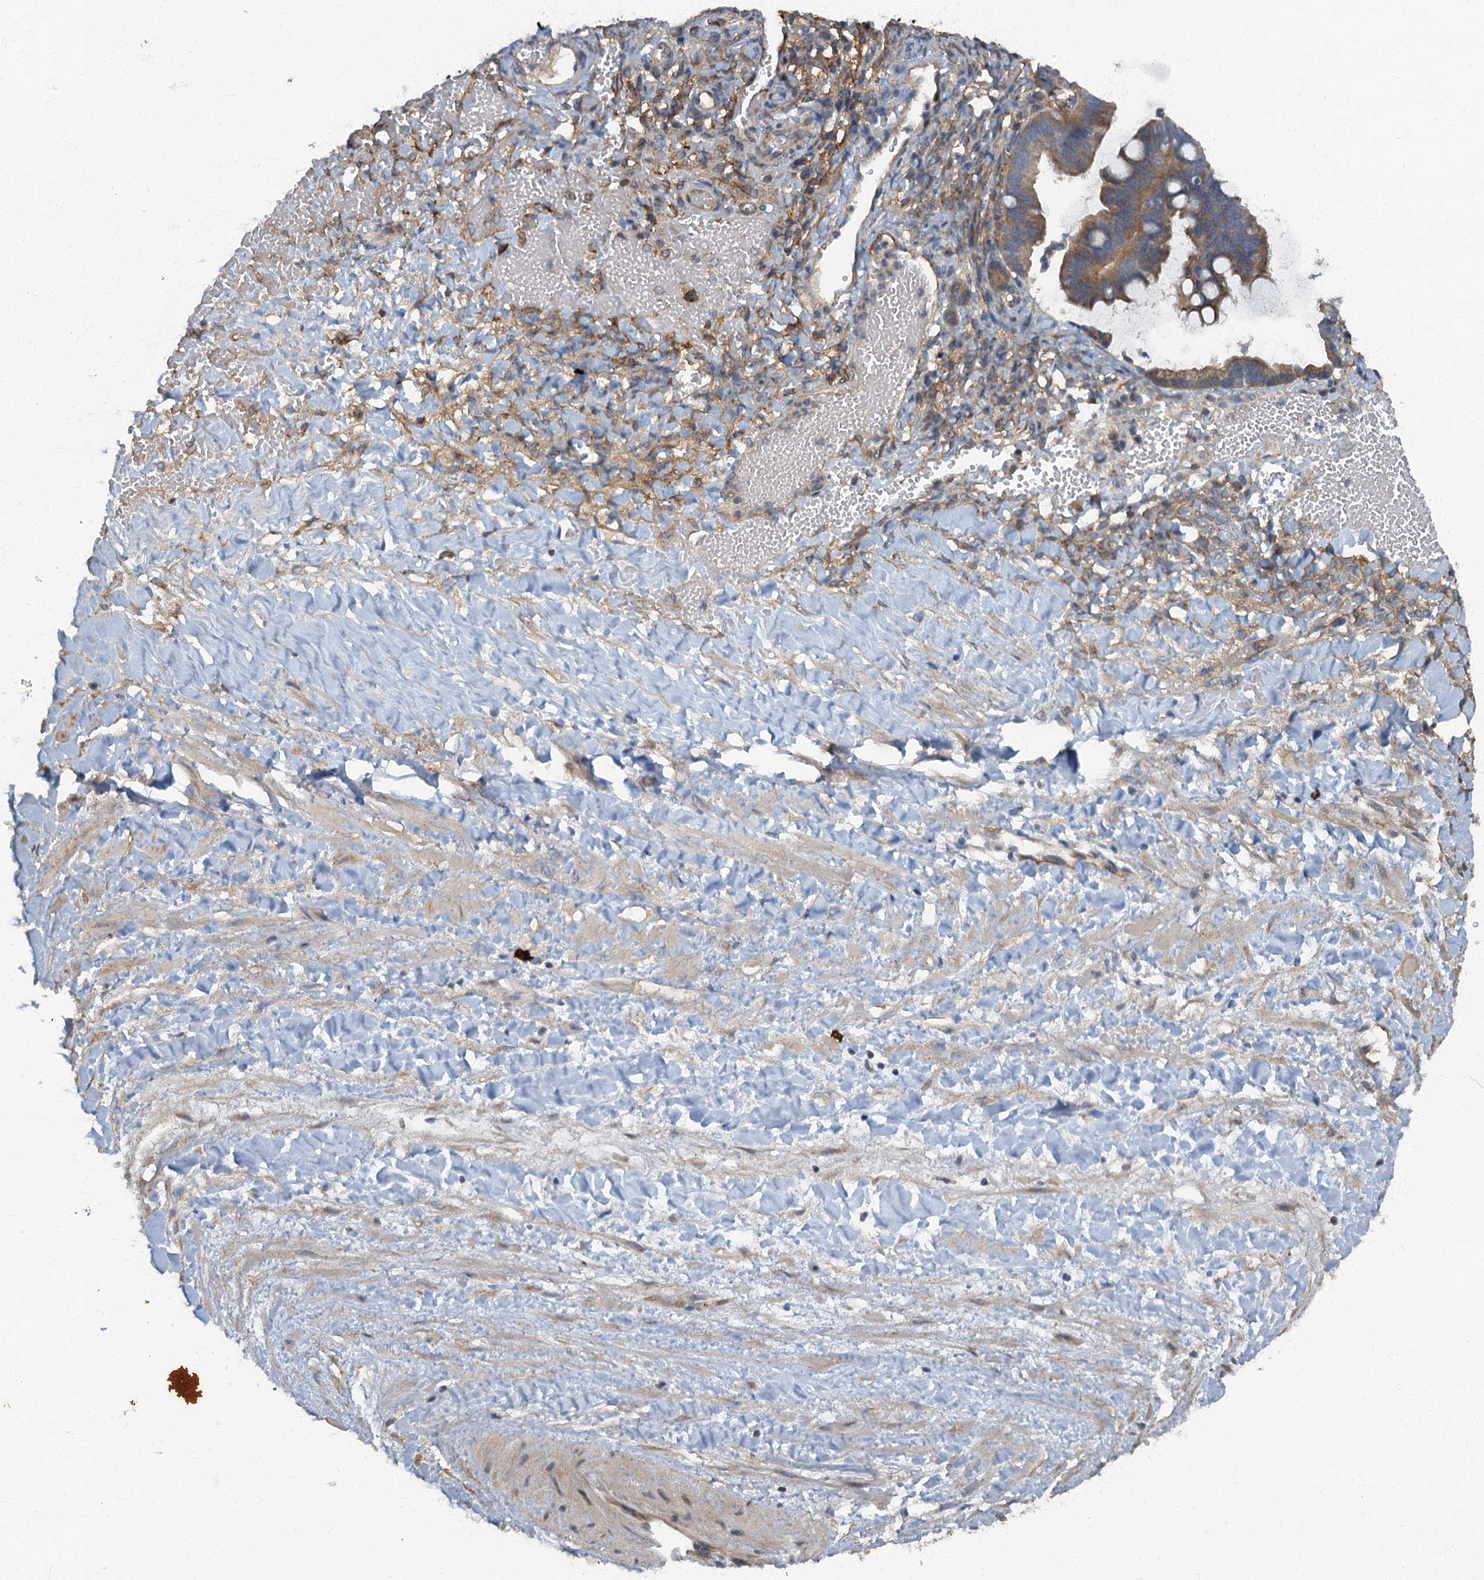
{"staining": {"intensity": "moderate", "quantity": ">75%", "location": "cytoplasmic/membranous"}, "tissue": "ovarian cancer", "cell_type": "Tumor cells", "image_type": "cancer", "snomed": [{"axis": "morphology", "description": "Cystadenocarcinoma, mucinous, NOS"}, {"axis": "topography", "description": "Ovary"}], "caption": "Ovarian cancer tissue displays moderate cytoplasmic/membranous expression in approximately >75% of tumor cells, visualized by immunohistochemistry. Nuclei are stained in blue.", "gene": "ARL11", "patient": {"sex": "female", "age": 73}}